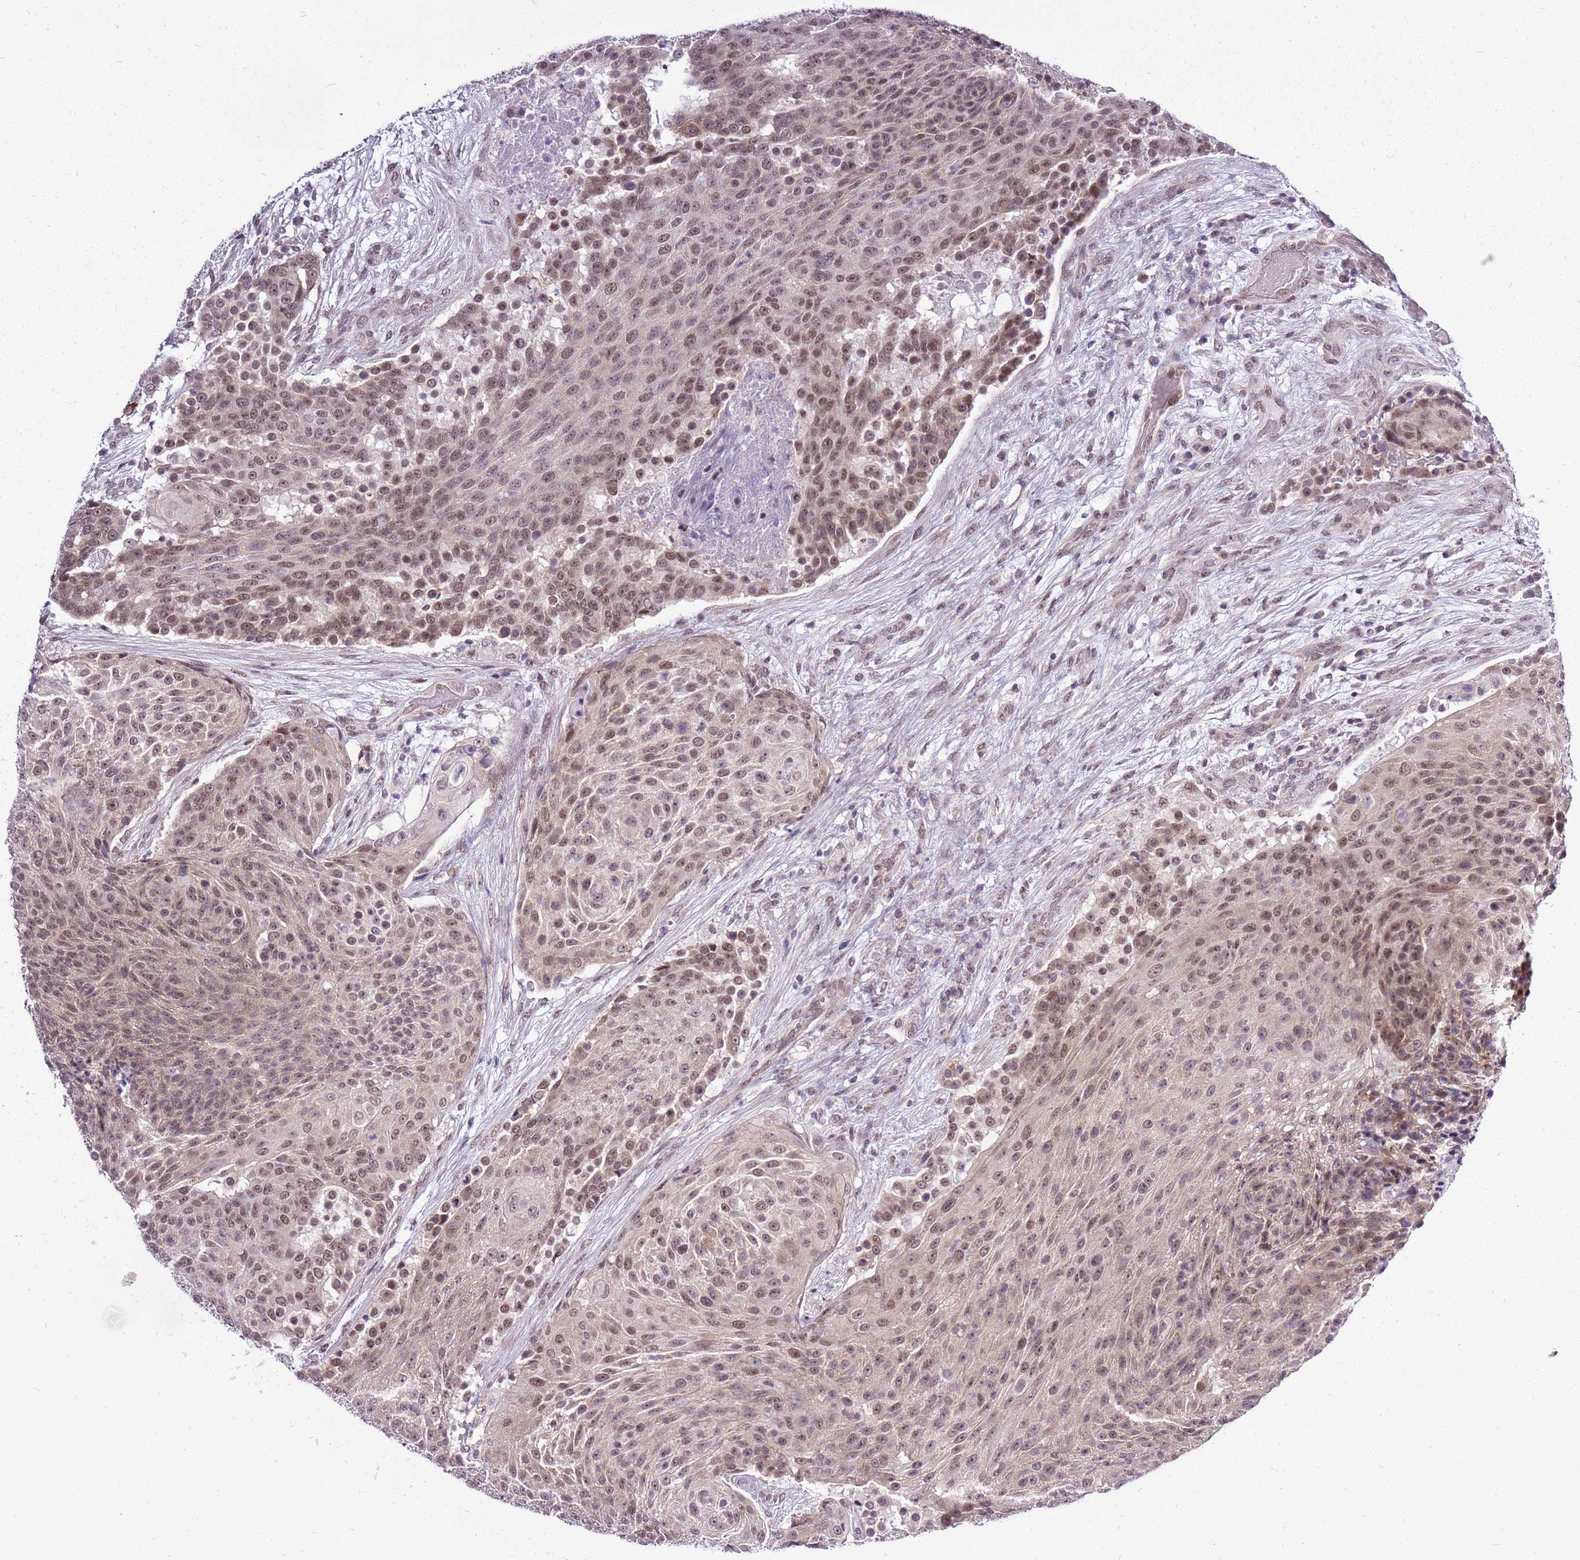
{"staining": {"intensity": "moderate", "quantity": ">75%", "location": "nuclear"}, "tissue": "urothelial cancer", "cell_type": "Tumor cells", "image_type": "cancer", "snomed": [{"axis": "morphology", "description": "Urothelial carcinoma, High grade"}, {"axis": "topography", "description": "Urinary bladder"}], "caption": "IHC staining of urothelial carcinoma (high-grade), which shows medium levels of moderate nuclear expression in about >75% of tumor cells indicating moderate nuclear protein expression. The staining was performed using DAB (brown) for protein detection and nuclei were counterstained in hematoxylin (blue).", "gene": "CCDC166", "patient": {"sex": "female", "age": 63}}